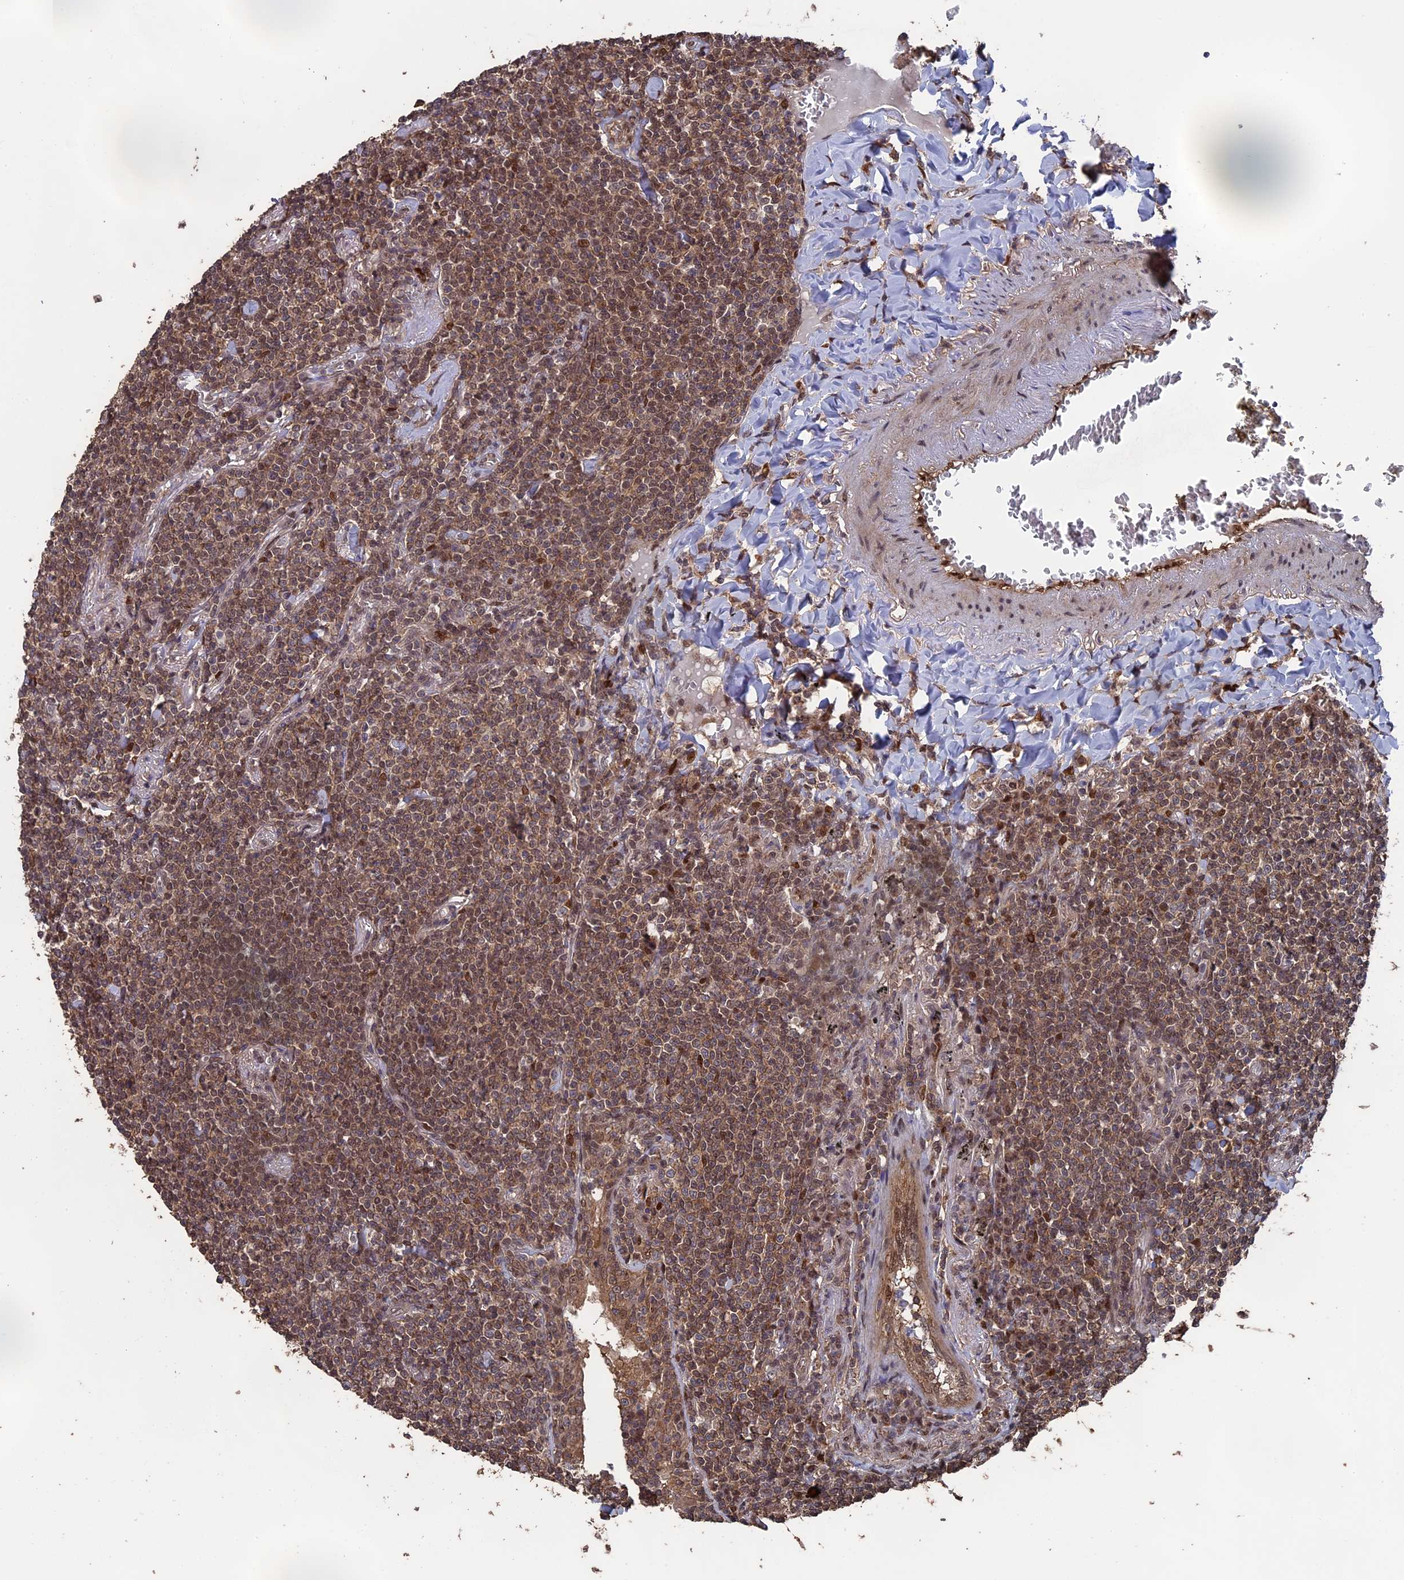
{"staining": {"intensity": "moderate", "quantity": ">75%", "location": "nuclear"}, "tissue": "lymphoma", "cell_type": "Tumor cells", "image_type": "cancer", "snomed": [{"axis": "morphology", "description": "Malignant lymphoma, non-Hodgkin's type, Low grade"}, {"axis": "topography", "description": "Lung"}], "caption": "Moderate nuclear protein staining is appreciated in about >75% of tumor cells in lymphoma. (DAB (3,3'-diaminobenzidine) IHC, brown staining for protein, blue staining for nuclei).", "gene": "MYBL2", "patient": {"sex": "female", "age": 71}}